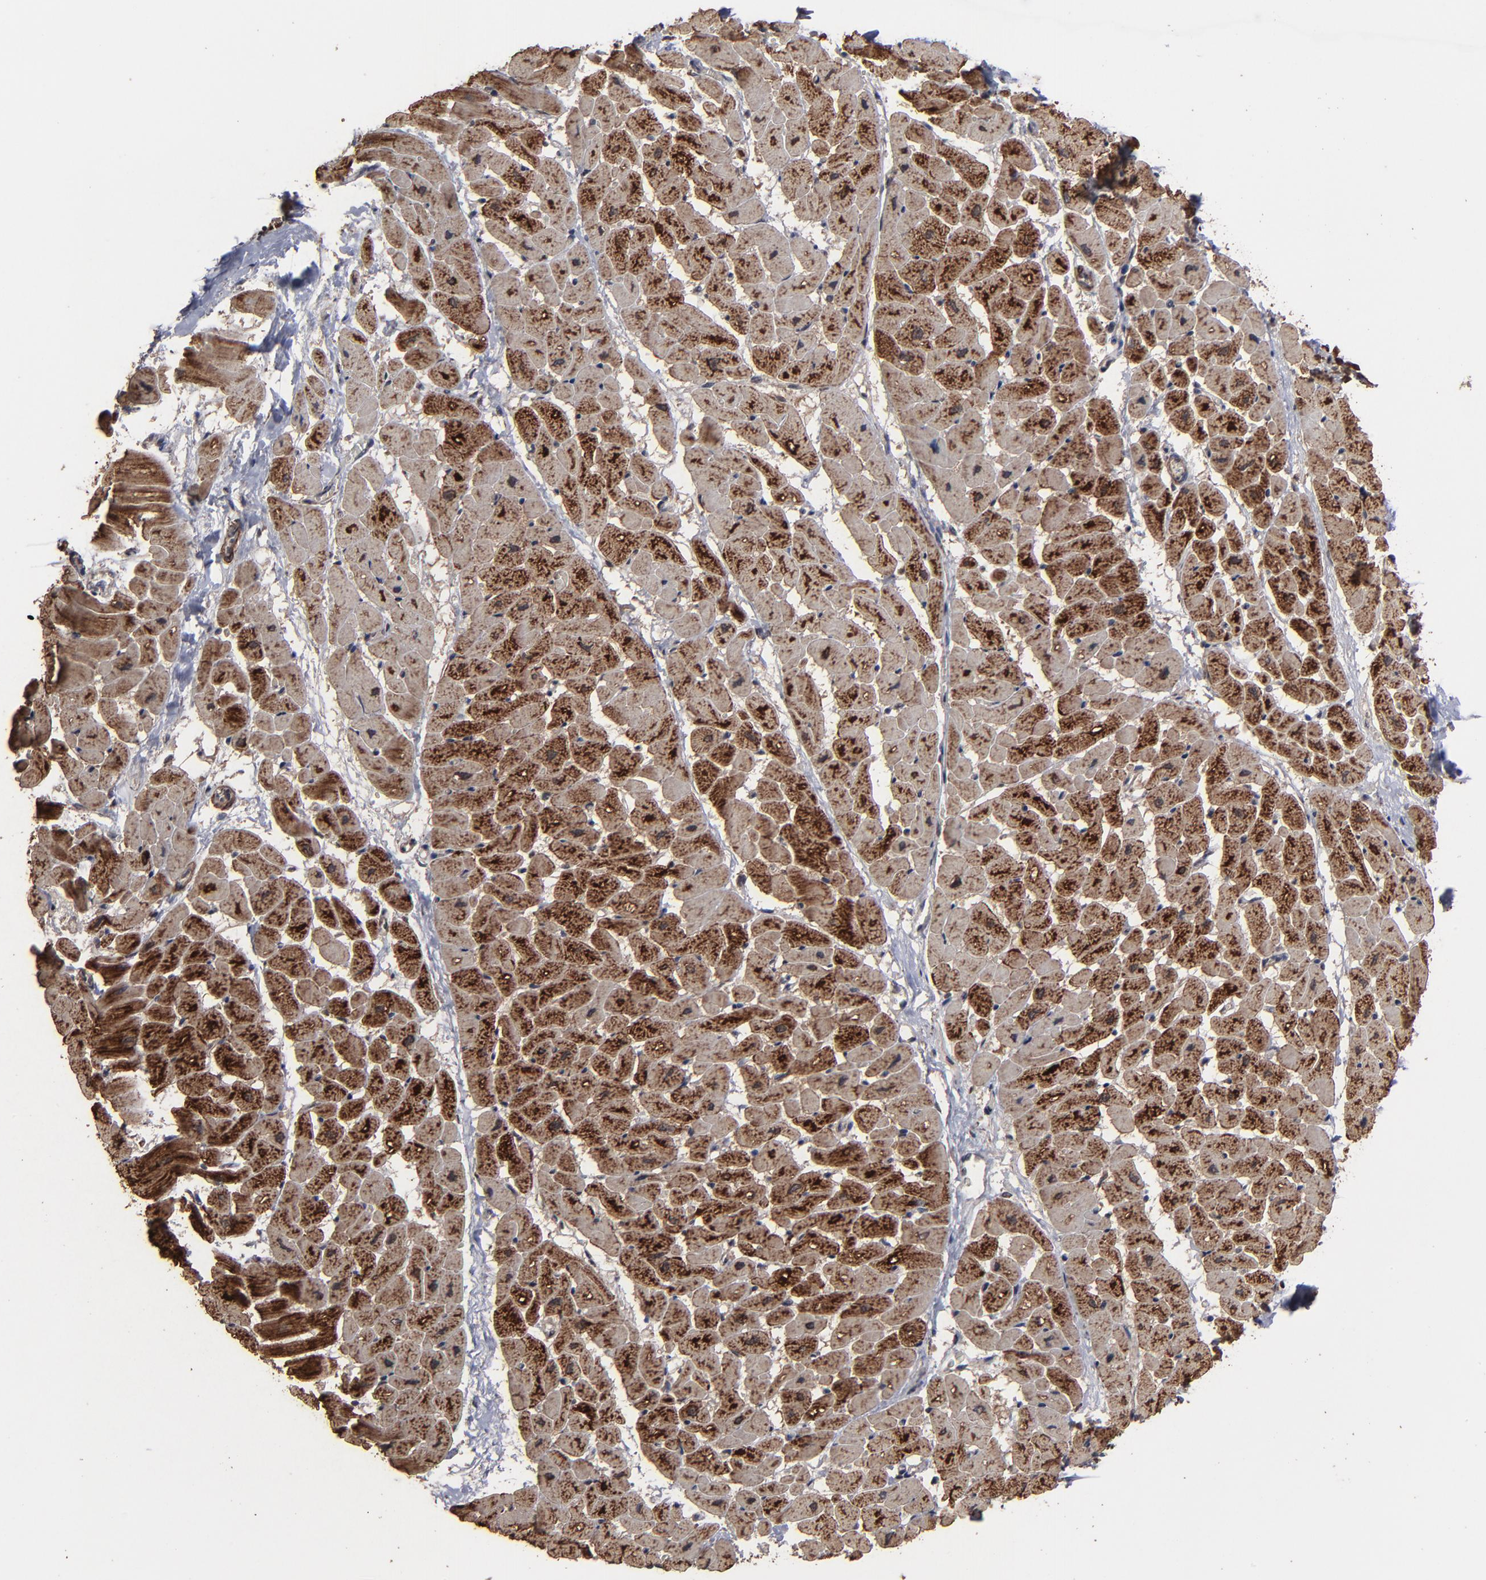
{"staining": {"intensity": "strong", "quantity": ">75%", "location": "cytoplasmic/membranous"}, "tissue": "heart muscle", "cell_type": "Cardiomyocytes", "image_type": "normal", "snomed": [{"axis": "morphology", "description": "Normal tissue, NOS"}, {"axis": "topography", "description": "Heart"}], "caption": "Protein analysis of unremarkable heart muscle exhibits strong cytoplasmic/membranous expression in about >75% of cardiomyocytes.", "gene": "BNIP3", "patient": {"sex": "male", "age": 45}}